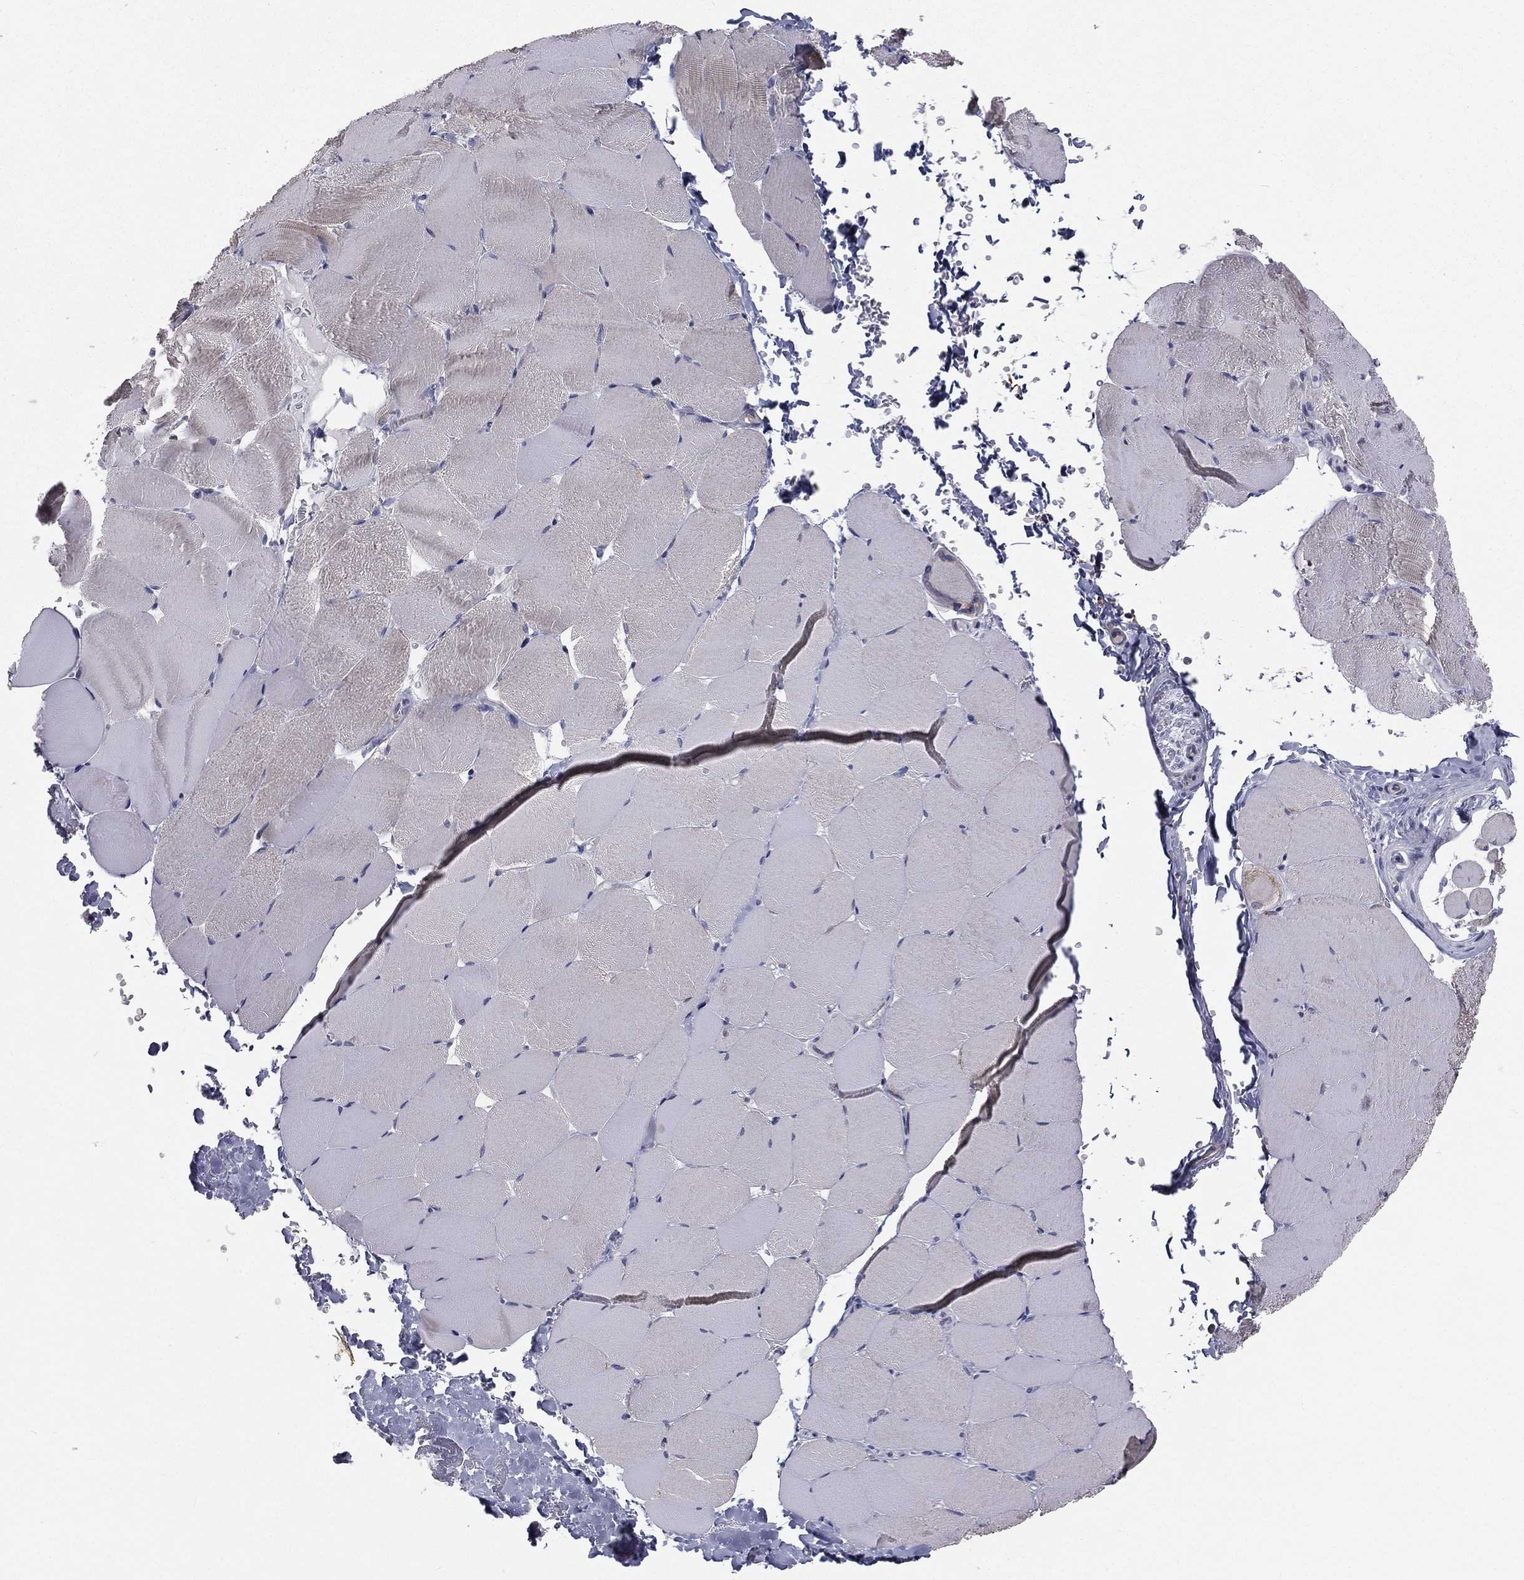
{"staining": {"intensity": "negative", "quantity": "none", "location": "none"}, "tissue": "skeletal muscle", "cell_type": "Myocytes", "image_type": "normal", "snomed": [{"axis": "morphology", "description": "Normal tissue, NOS"}, {"axis": "topography", "description": "Skeletal muscle"}], "caption": "Immunohistochemistry image of benign skeletal muscle: human skeletal muscle stained with DAB reveals no significant protein positivity in myocytes. Brightfield microscopy of immunohistochemistry stained with DAB (brown) and hematoxylin (blue), captured at high magnification.", "gene": "HADH", "patient": {"sex": "female", "age": 37}}